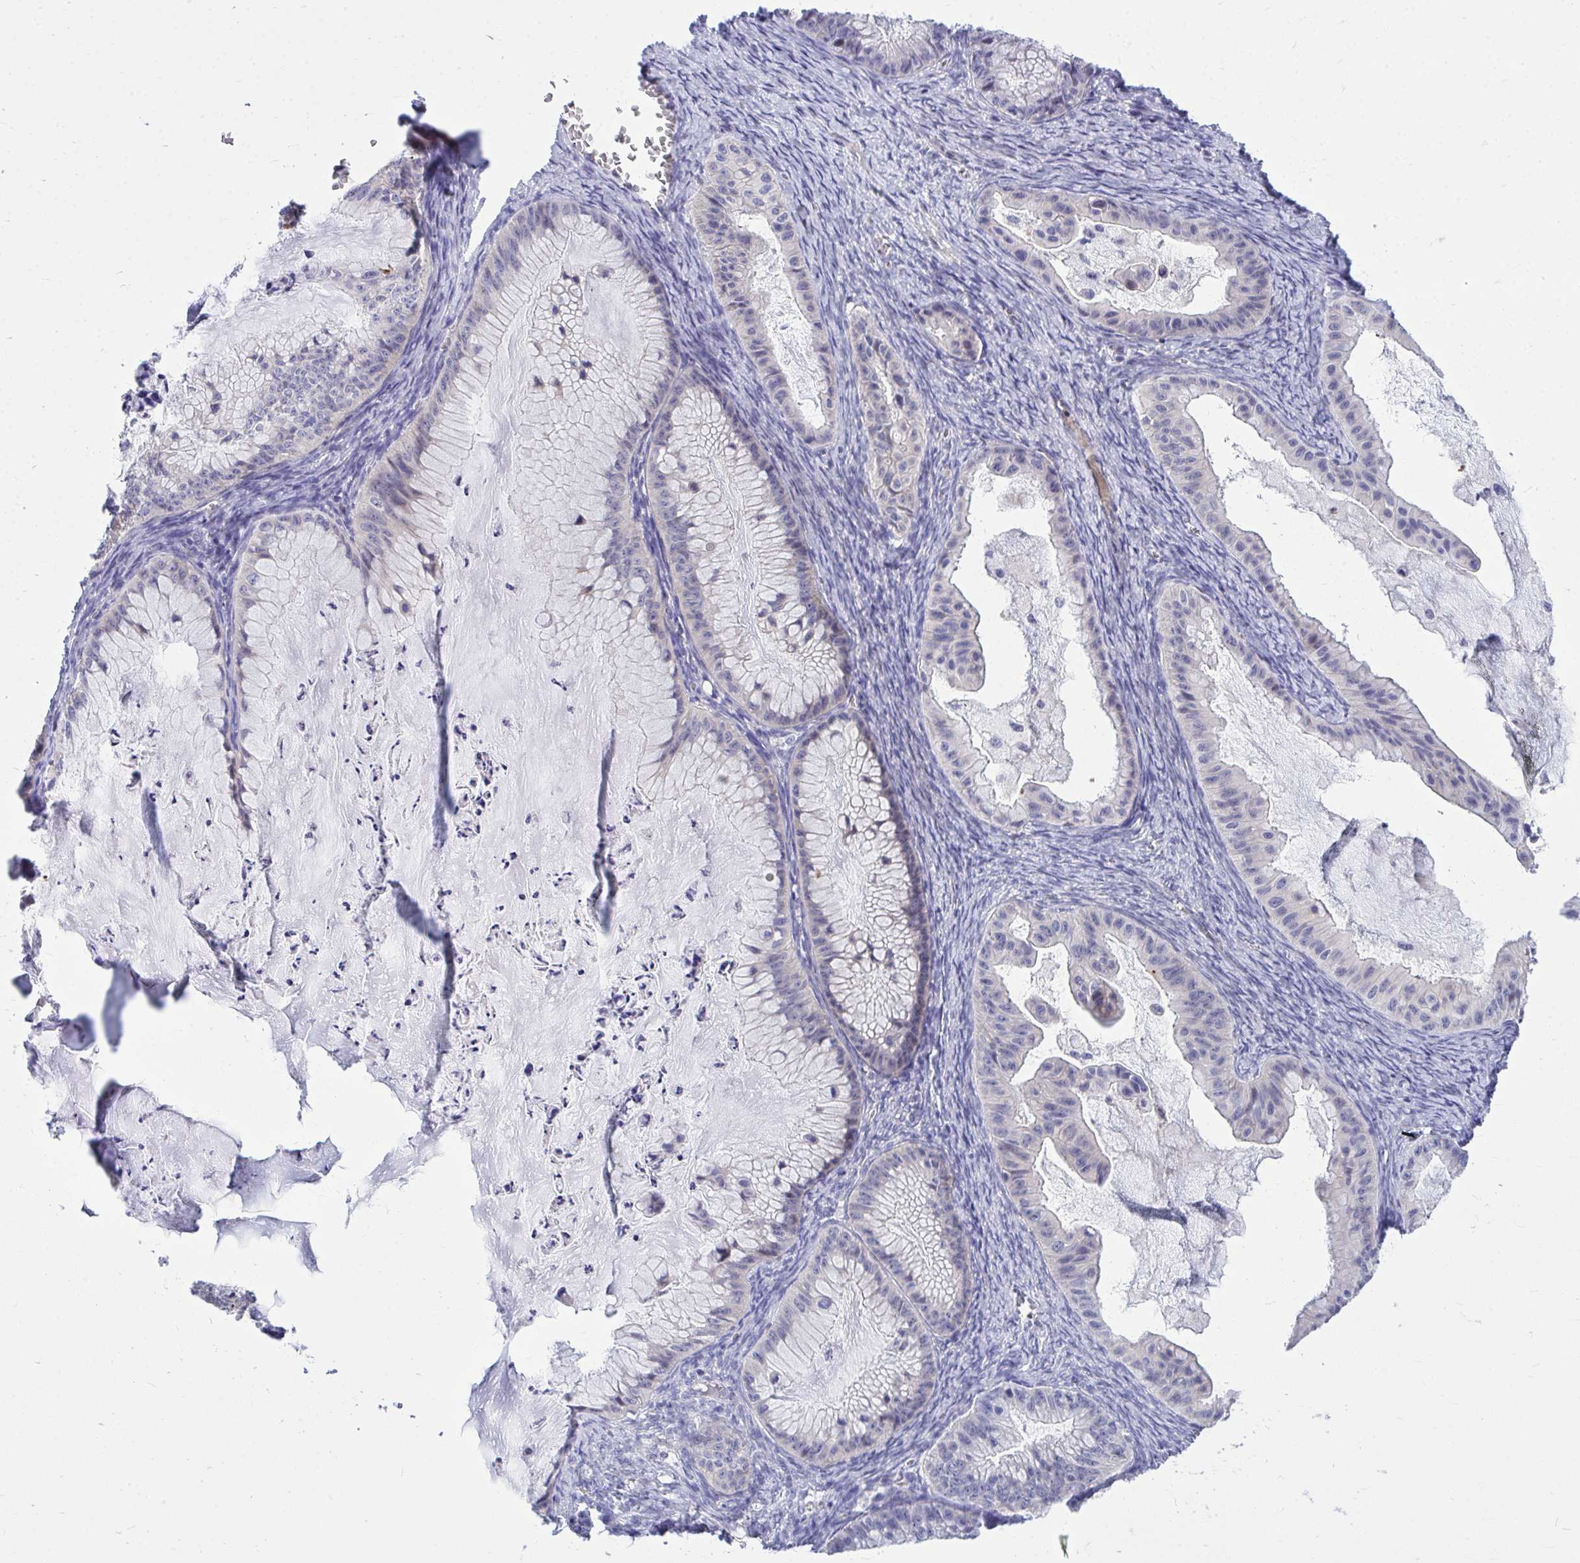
{"staining": {"intensity": "negative", "quantity": "none", "location": "none"}, "tissue": "ovarian cancer", "cell_type": "Tumor cells", "image_type": "cancer", "snomed": [{"axis": "morphology", "description": "Cystadenocarcinoma, mucinous, NOS"}, {"axis": "topography", "description": "Ovary"}], "caption": "Immunohistochemistry histopathology image of neoplastic tissue: ovarian cancer stained with DAB (3,3'-diaminobenzidine) reveals no significant protein expression in tumor cells.", "gene": "TP53I11", "patient": {"sex": "female", "age": 72}}